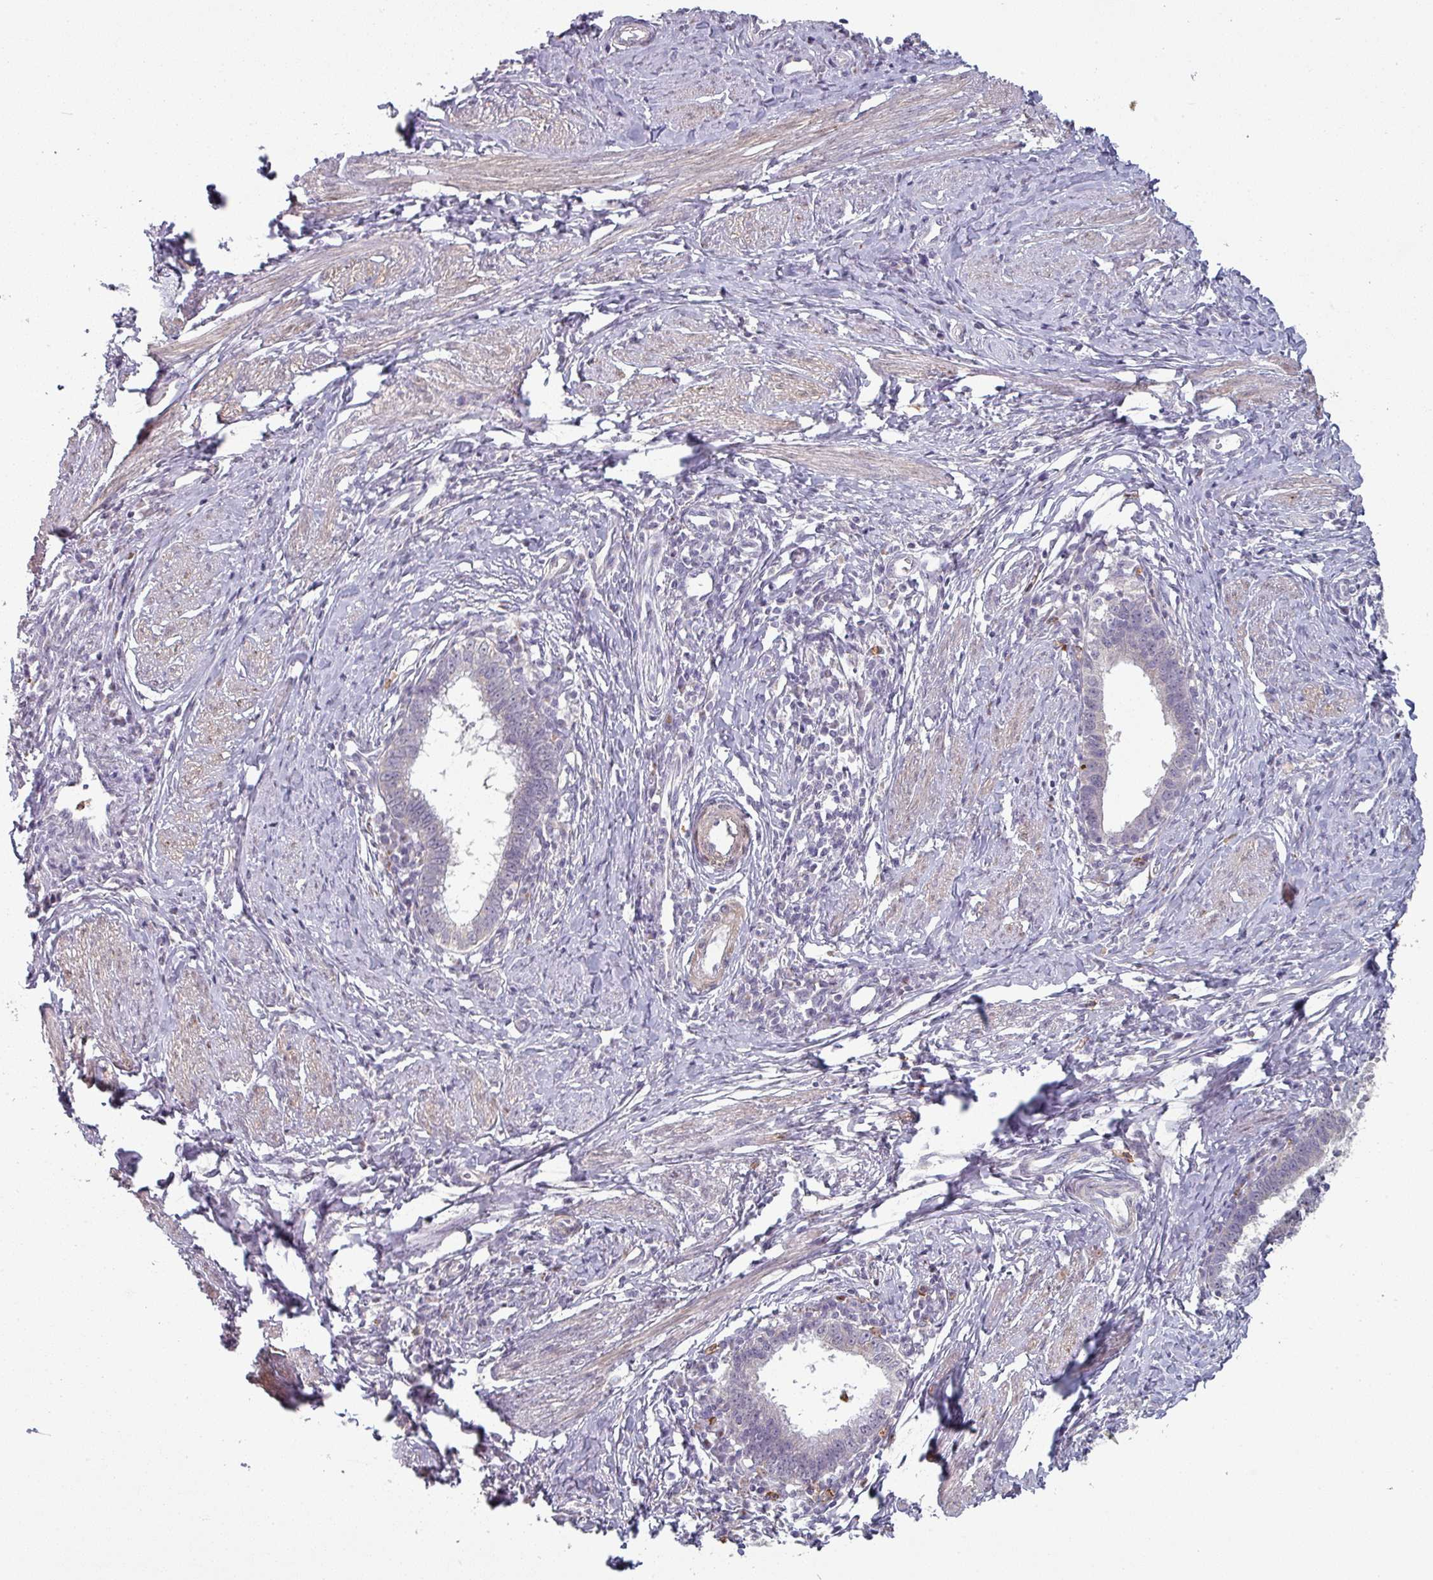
{"staining": {"intensity": "negative", "quantity": "none", "location": "none"}, "tissue": "cervical cancer", "cell_type": "Tumor cells", "image_type": "cancer", "snomed": [{"axis": "morphology", "description": "Adenocarcinoma, NOS"}, {"axis": "topography", "description": "Cervix"}], "caption": "Immunohistochemistry (IHC) photomicrograph of neoplastic tissue: human adenocarcinoma (cervical) stained with DAB (3,3'-diaminobenzidine) demonstrates no significant protein staining in tumor cells. The staining is performed using DAB (3,3'-diaminobenzidine) brown chromogen with nuclei counter-stained in using hematoxylin.", "gene": "MAGEC3", "patient": {"sex": "female", "age": 36}}